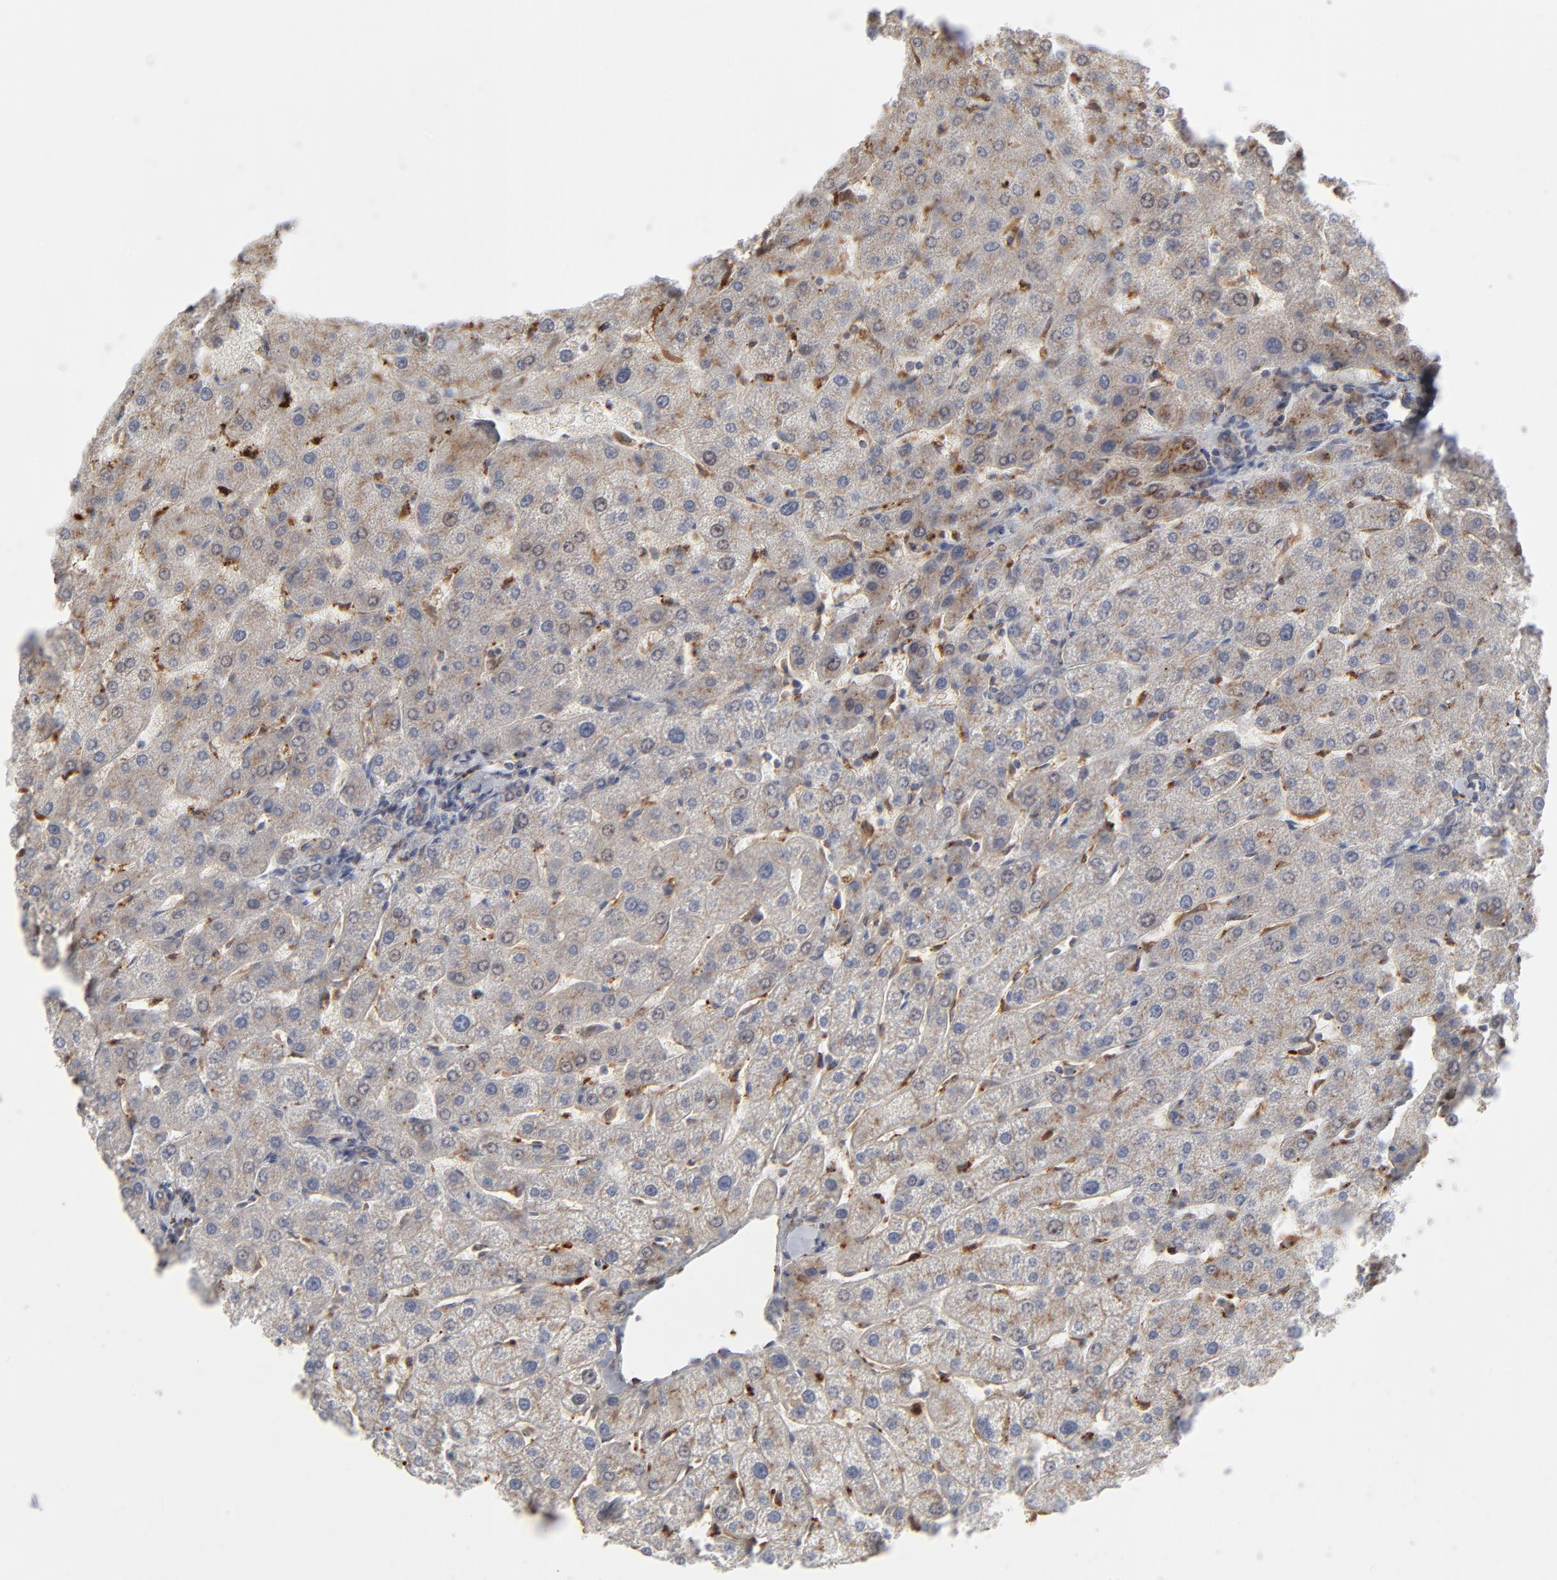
{"staining": {"intensity": "negative", "quantity": "none", "location": "none"}, "tissue": "liver", "cell_type": "Cholangiocytes", "image_type": "normal", "snomed": [{"axis": "morphology", "description": "Normal tissue, NOS"}, {"axis": "topography", "description": "Liver"}], "caption": "Immunohistochemical staining of unremarkable liver demonstrates no significant positivity in cholangiocytes.", "gene": "POMT2", "patient": {"sex": "male", "age": 67}}